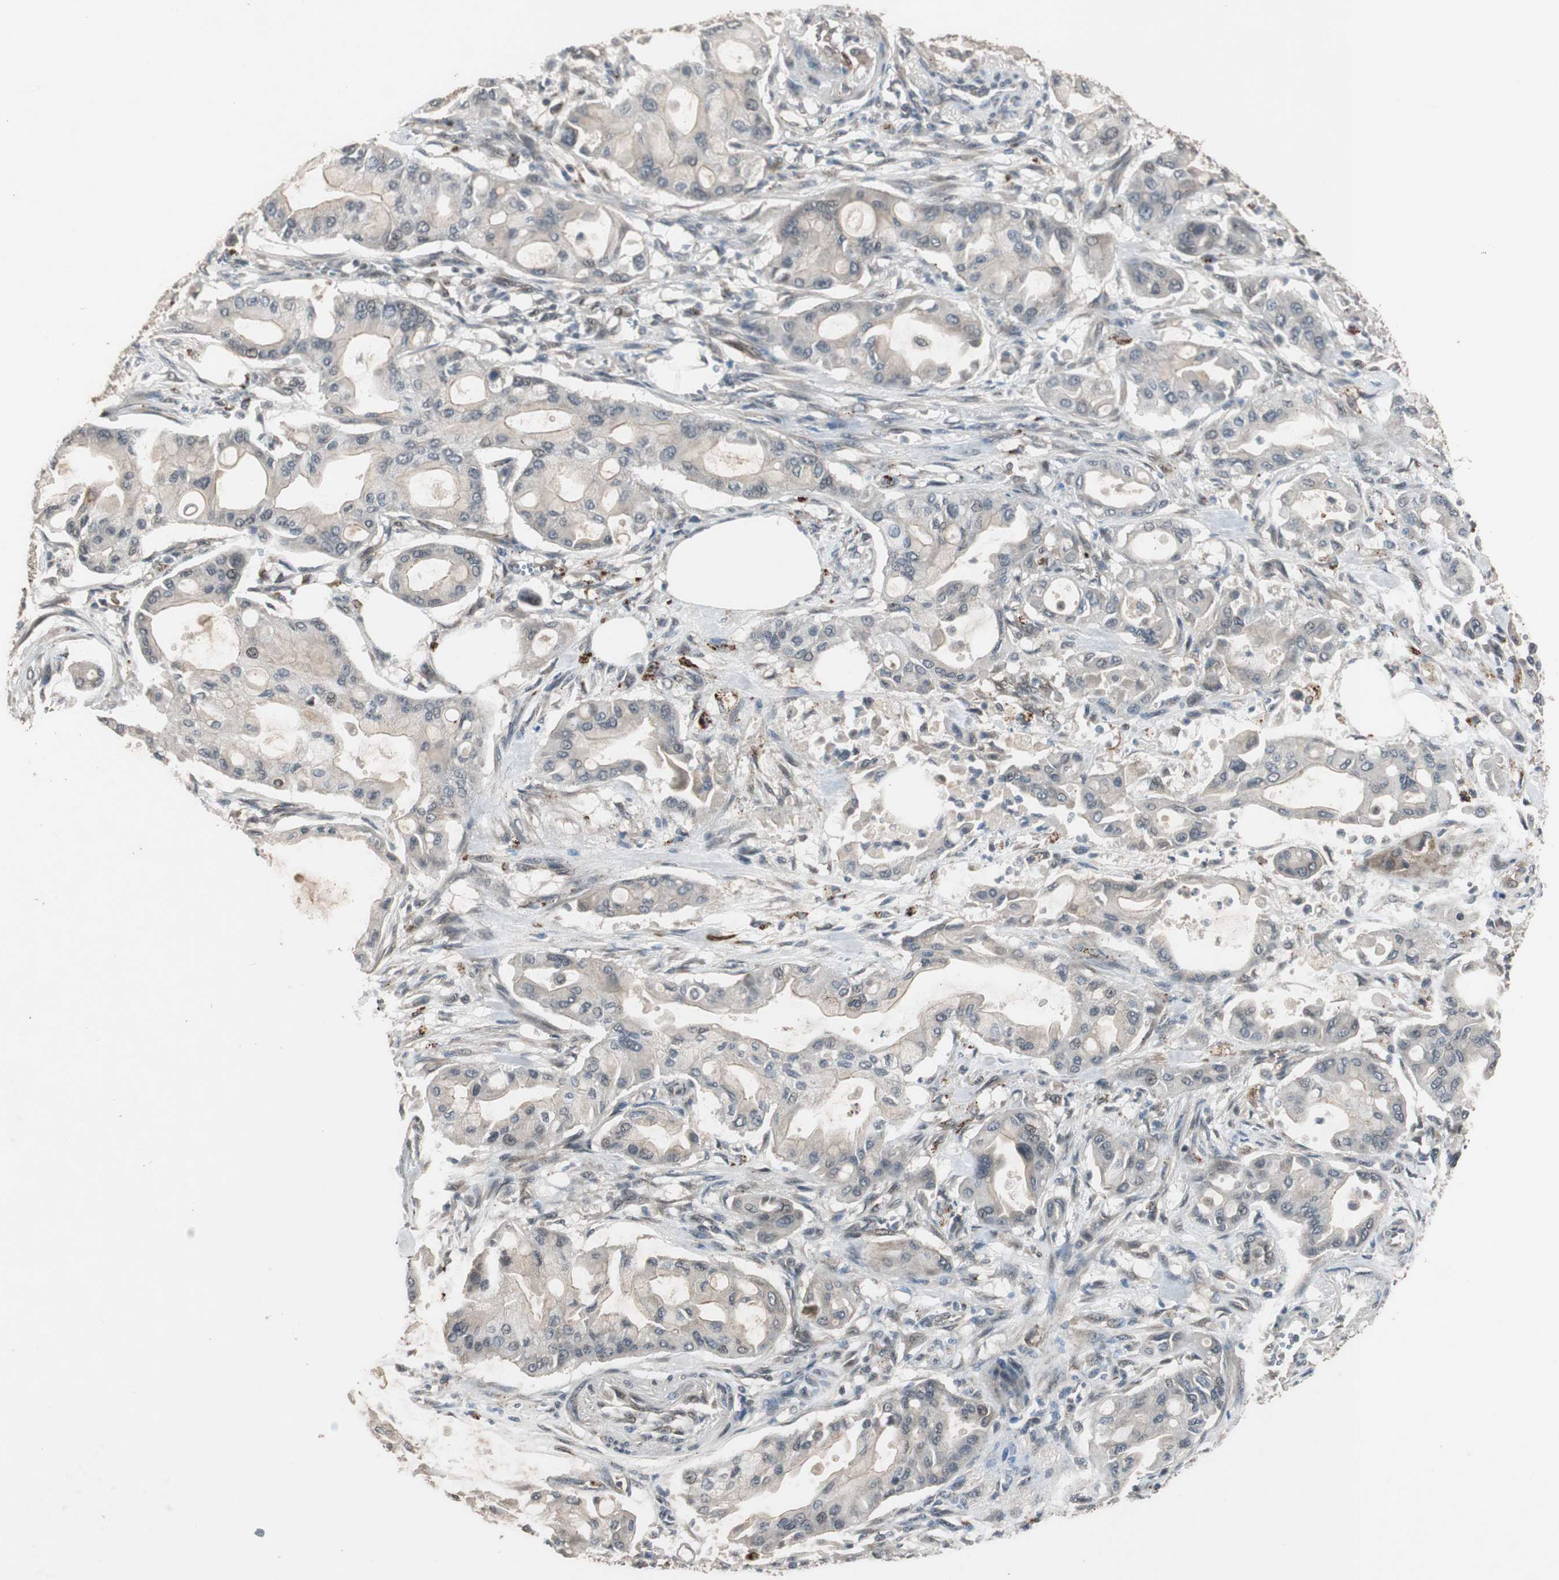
{"staining": {"intensity": "negative", "quantity": "none", "location": "none"}, "tissue": "pancreatic cancer", "cell_type": "Tumor cells", "image_type": "cancer", "snomed": [{"axis": "morphology", "description": "Adenocarcinoma, NOS"}, {"axis": "morphology", "description": "Adenocarcinoma, metastatic, NOS"}, {"axis": "topography", "description": "Lymph node"}, {"axis": "topography", "description": "Pancreas"}, {"axis": "topography", "description": "Duodenum"}], "caption": "Tumor cells are negative for protein expression in human pancreatic cancer. Brightfield microscopy of immunohistochemistry (IHC) stained with DAB (brown) and hematoxylin (blue), captured at high magnification.", "gene": "BOLA1", "patient": {"sex": "female", "age": 64}}